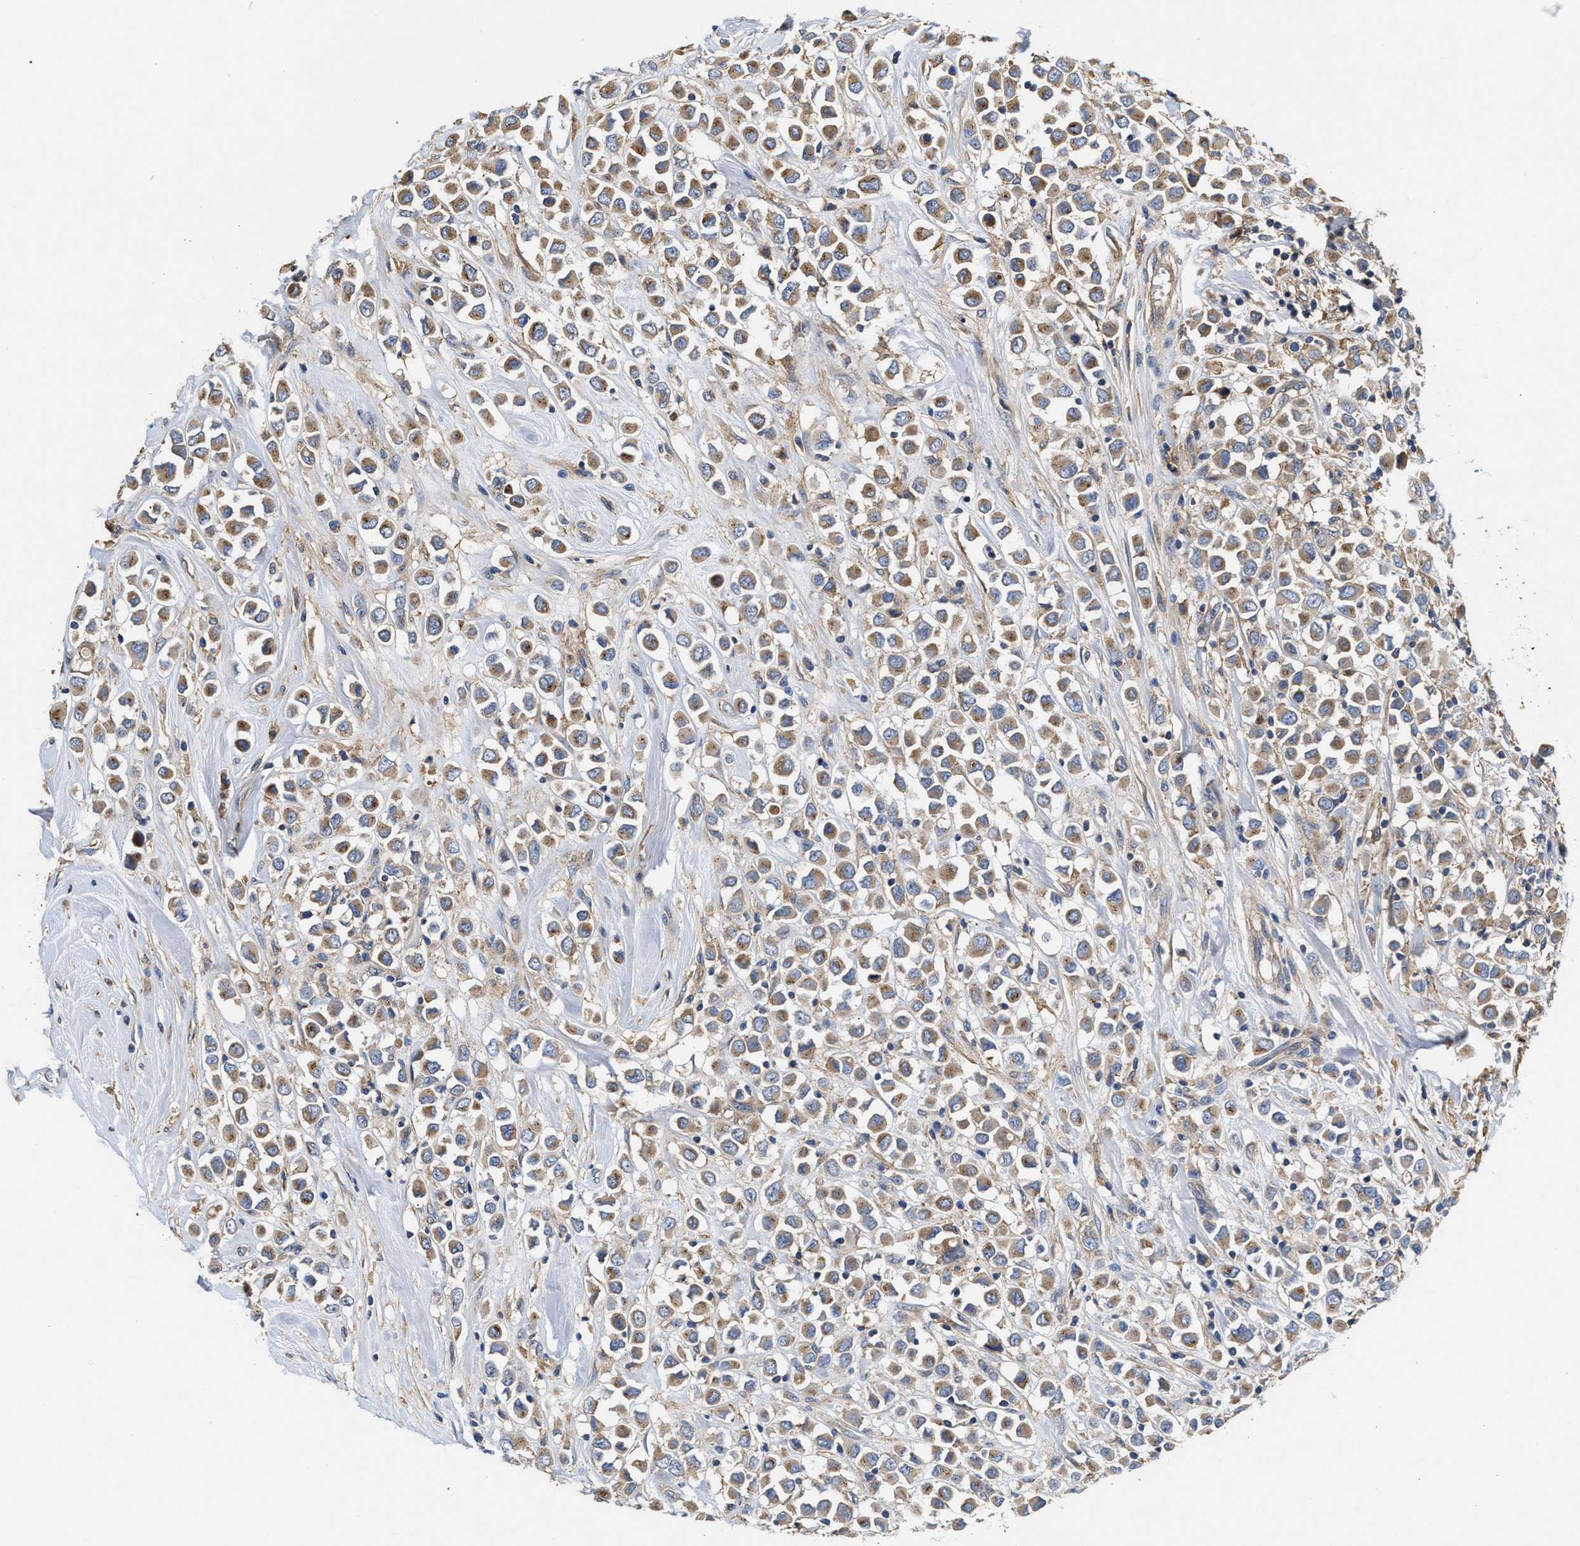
{"staining": {"intensity": "moderate", "quantity": ">75%", "location": "cytoplasmic/membranous"}, "tissue": "breast cancer", "cell_type": "Tumor cells", "image_type": "cancer", "snomed": [{"axis": "morphology", "description": "Duct carcinoma"}, {"axis": "topography", "description": "Breast"}], "caption": "A medium amount of moderate cytoplasmic/membranous expression is seen in about >75% of tumor cells in breast intraductal carcinoma tissue.", "gene": "KLB", "patient": {"sex": "female", "age": 61}}